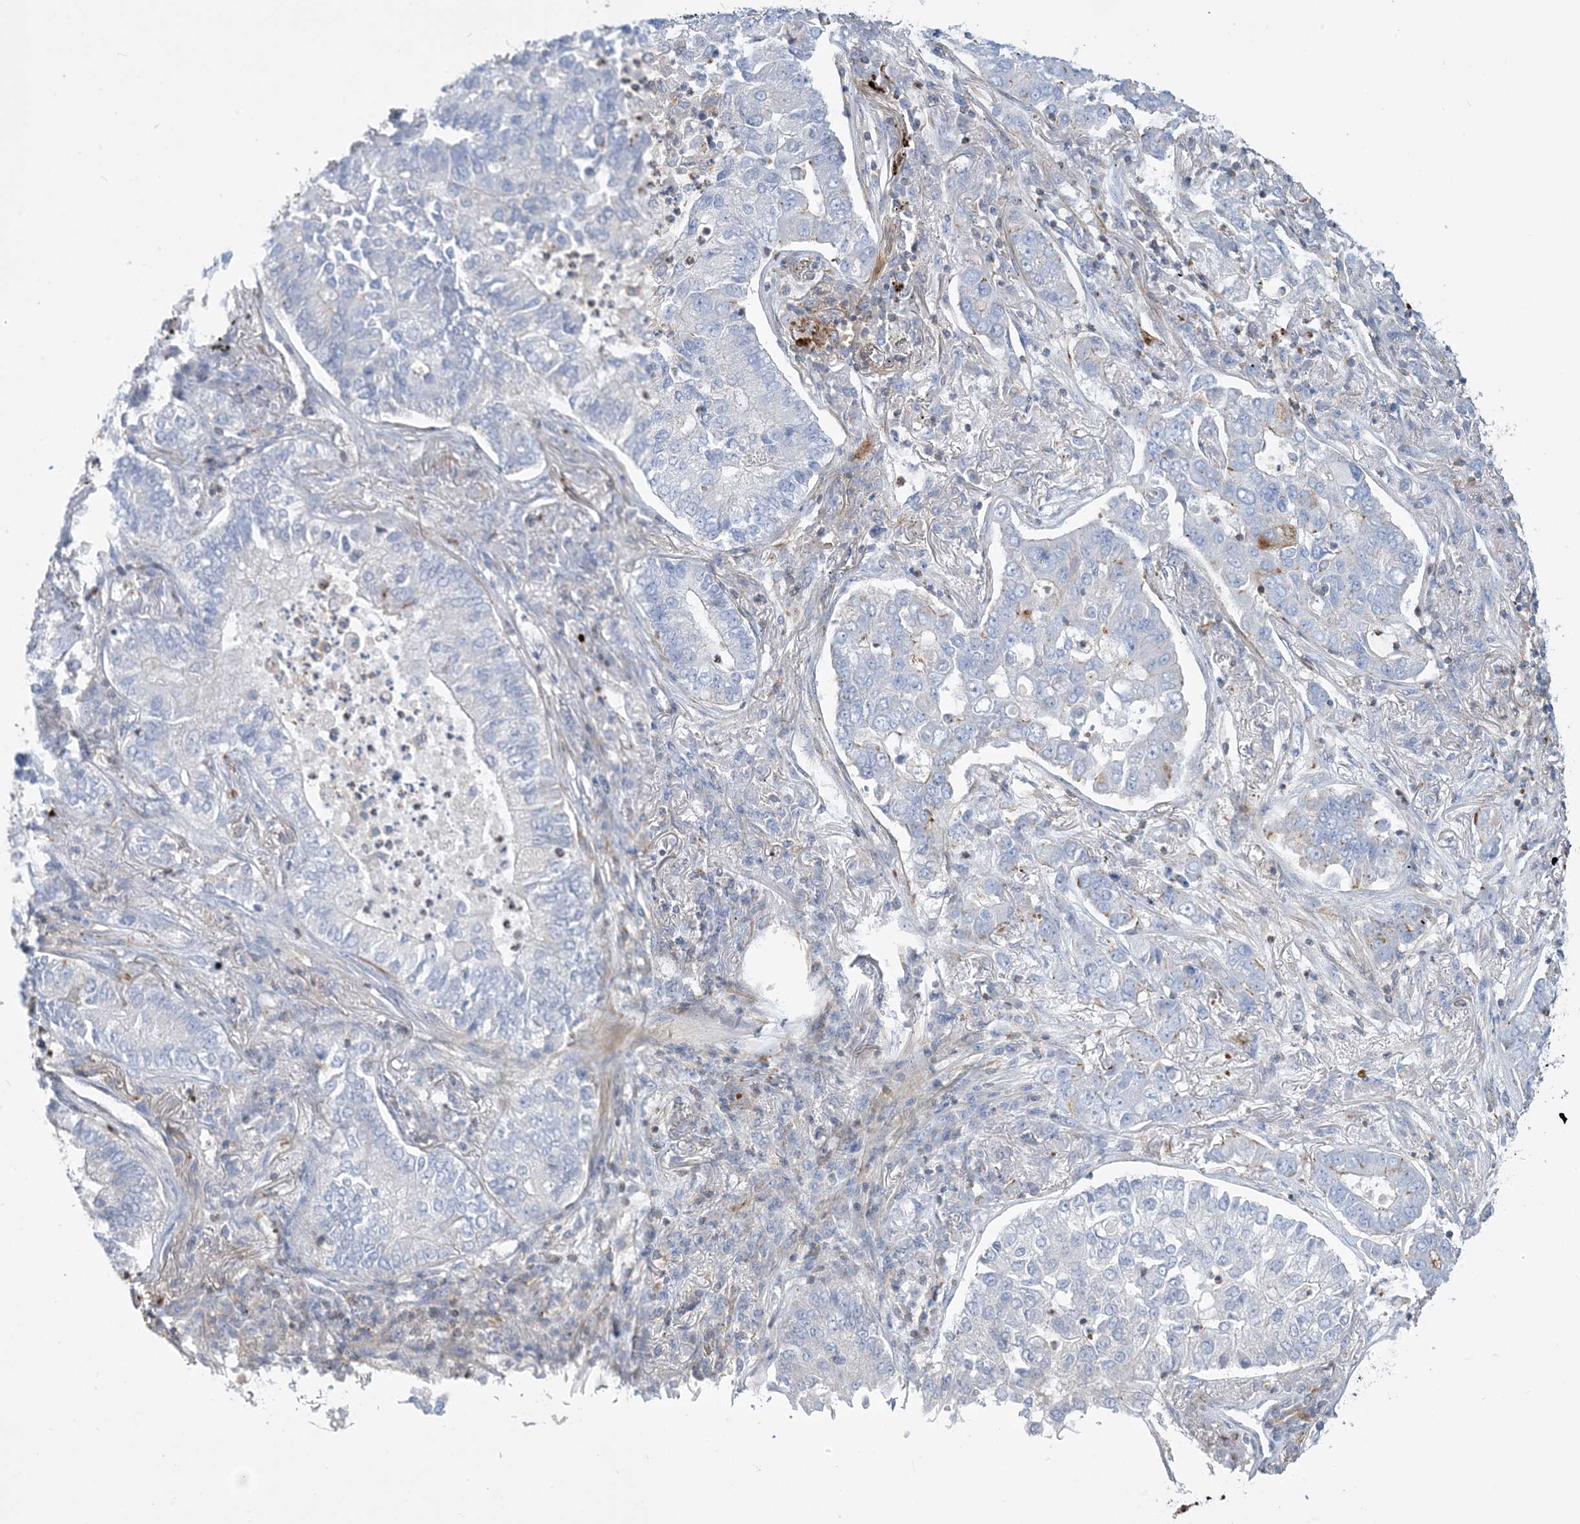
{"staining": {"intensity": "negative", "quantity": "none", "location": "none"}, "tissue": "lung cancer", "cell_type": "Tumor cells", "image_type": "cancer", "snomed": [{"axis": "morphology", "description": "Adenocarcinoma, NOS"}, {"axis": "topography", "description": "Lung"}], "caption": "IHC of lung adenocarcinoma demonstrates no expression in tumor cells.", "gene": "GTF3C2", "patient": {"sex": "male", "age": 49}}